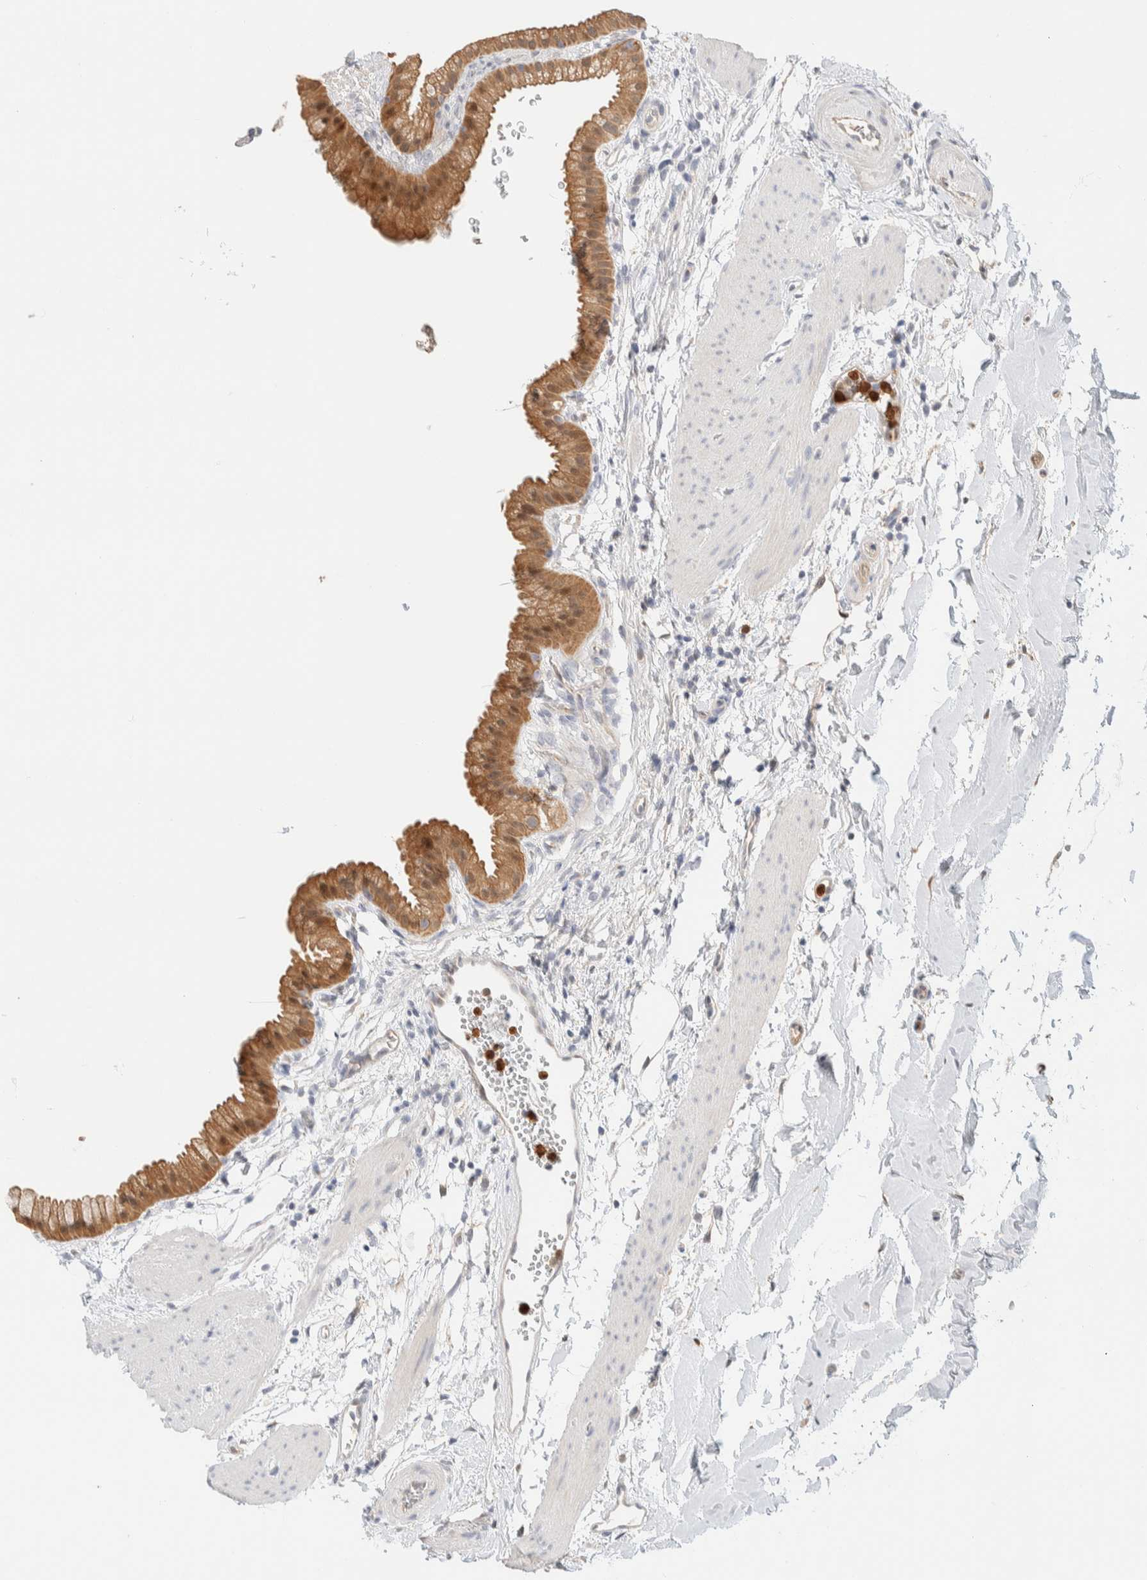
{"staining": {"intensity": "moderate", "quantity": ">75%", "location": "cytoplasmic/membranous,nuclear"}, "tissue": "gallbladder", "cell_type": "Glandular cells", "image_type": "normal", "snomed": [{"axis": "morphology", "description": "Normal tissue, NOS"}, {"axis": "topography", "description": "Gallbladder"}], "caption": "A high-resolution photomicrograph shows immunohistochemistry staining of benign gallbladder, which displays moderate cytoplasmic/membranous,nuclear expression in approximately >75% of glandular cells. (DAB (3,3'-diaminobenzidine) = brown stain, brightfield microscopy at high magnification).", "gene": "SETD4", "patient": {"sex": "female", "age": 64}}